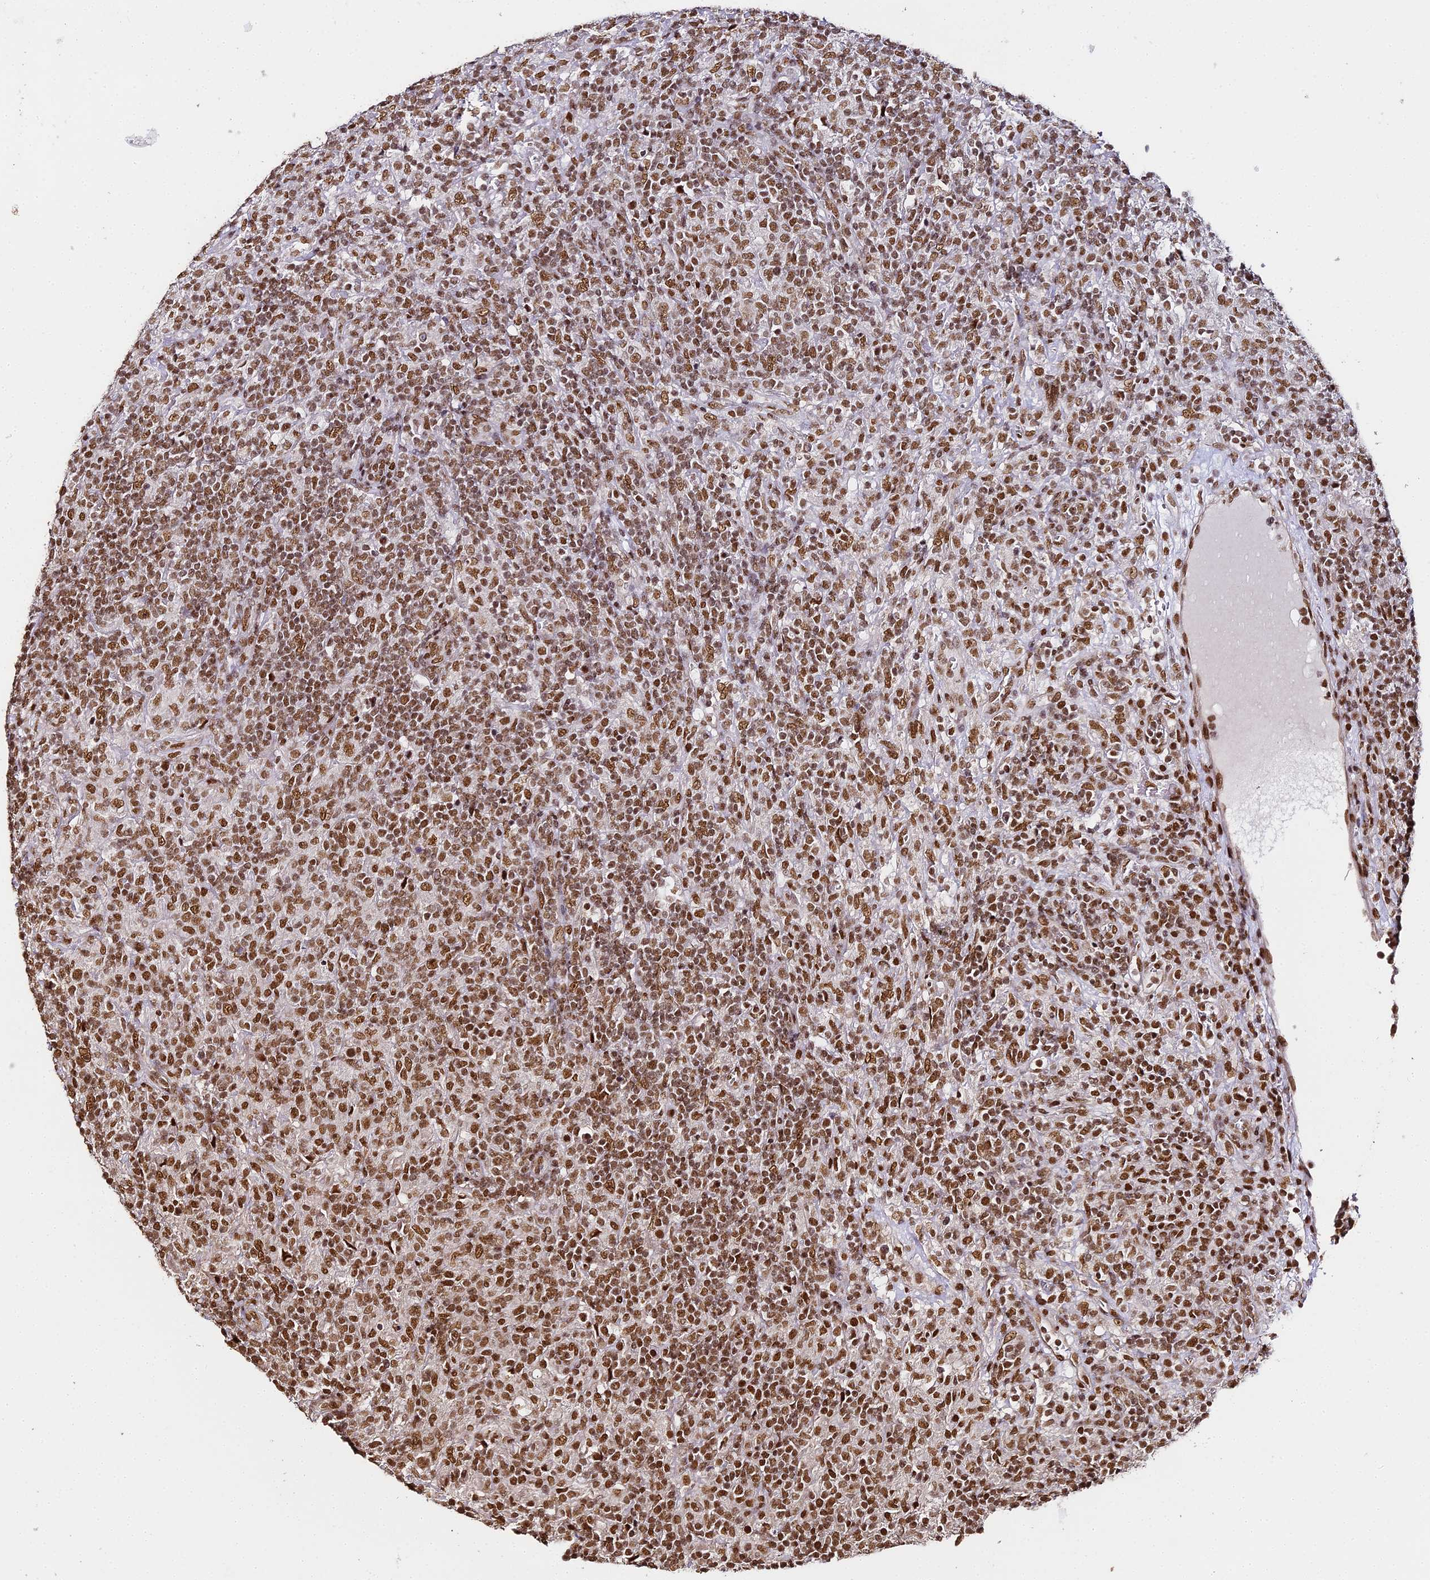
{"staining": {"intensity": "moderate", "quantity": ">75%", "location": "nuclear"}, "tissue": "lymphoma", "cell_type": "Tumor cells", "image_type": "cancer", "snomed": [{"axis": "morphology", "description": "Hodgkin's disease, NOS"}, {"axis": "topography", "description": "Lymph node"}], "caption": "Human Hodgkin's disease stained with a brown dye demonstrates moderate nuclear positive staining in approximately >75% of tumor cells.", "gene": "HNRNPA1", "patient": {"sex": "male", "age": 70}}